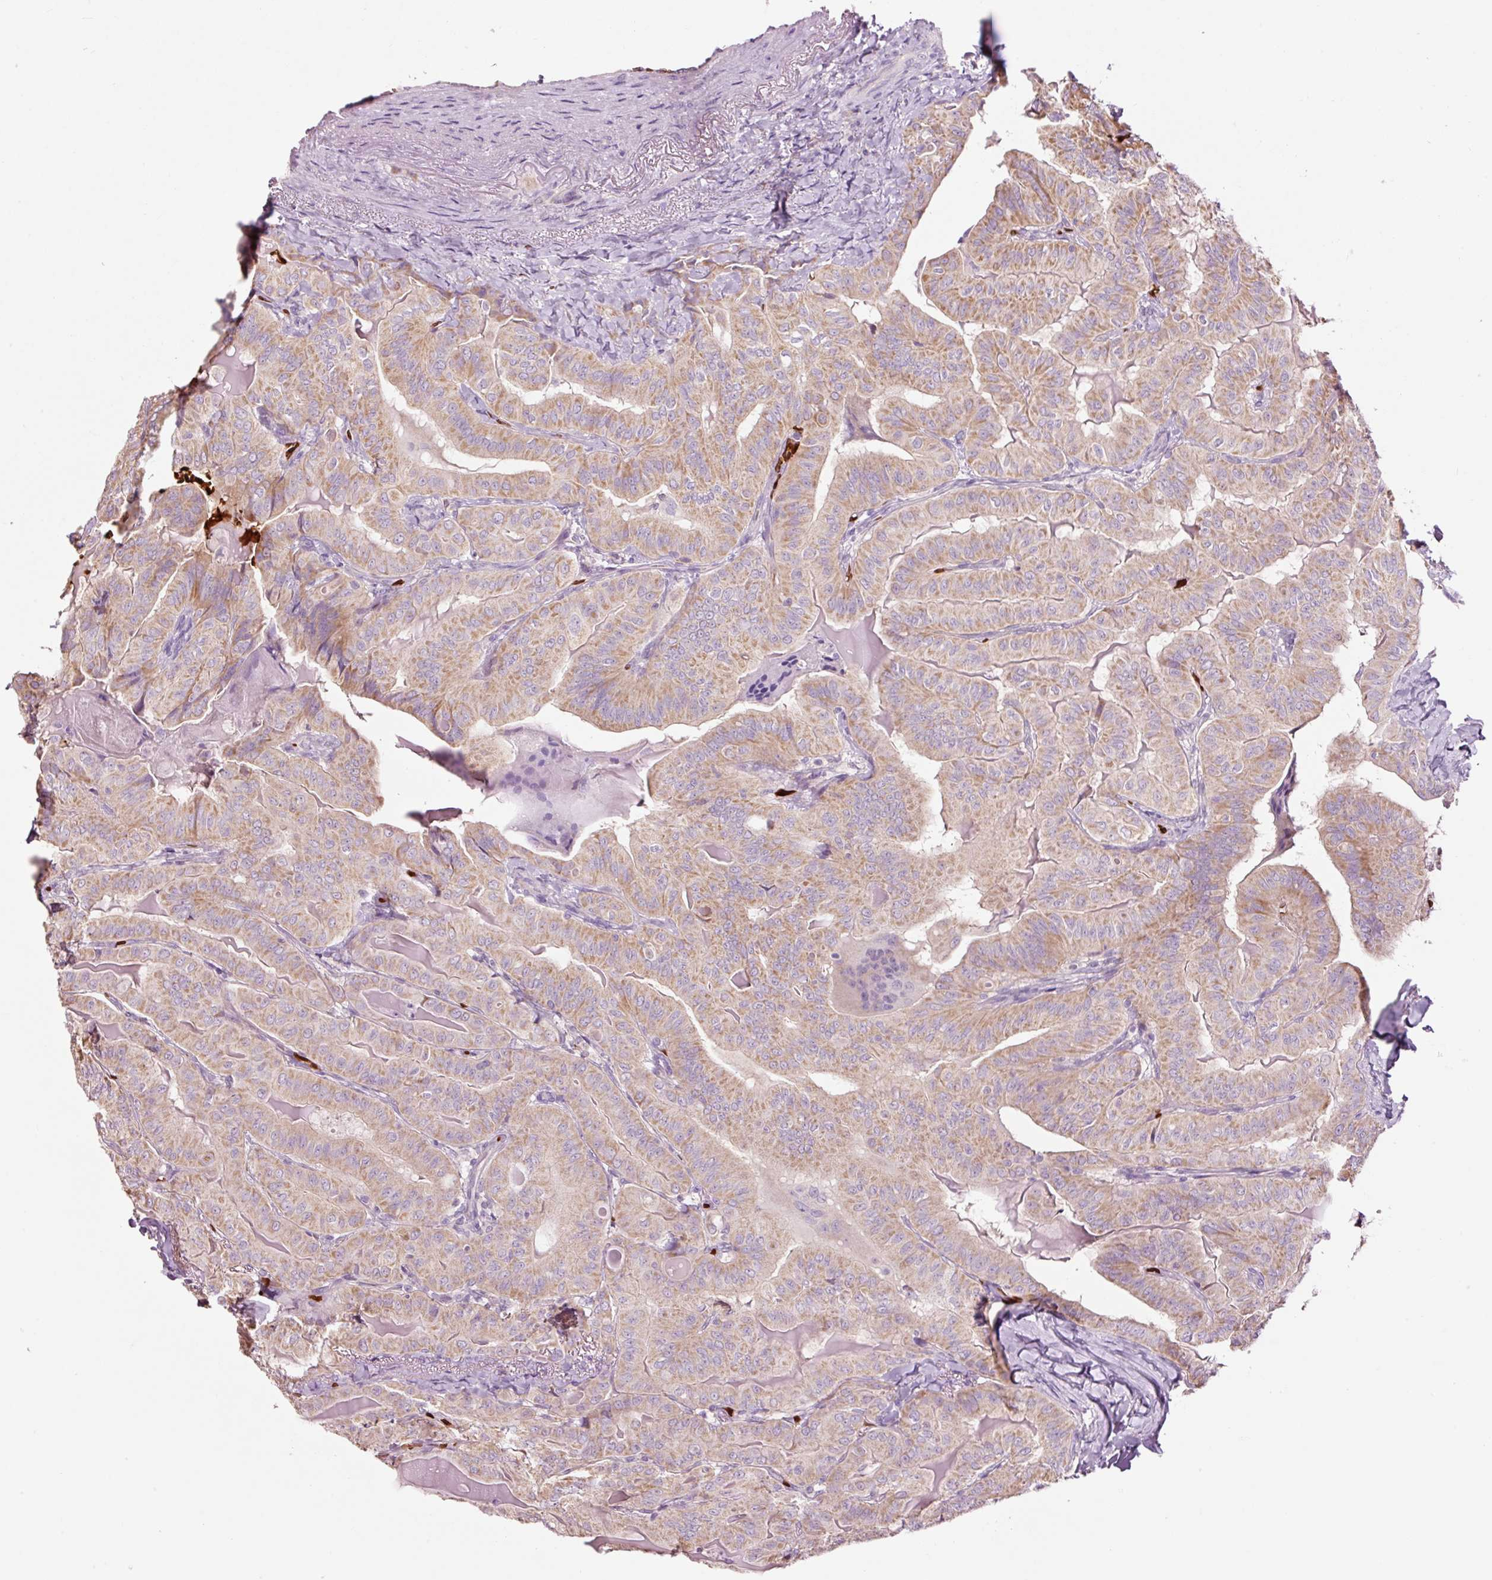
{"staining": {"intensity": "moderate", "quantity": ">75%", "location": "cytoplasmic/membranous"}, "tissue": "thyroid cancer", "cell_type": "Tumor cells", "image_type": "cancer", "snomed": [{"axis": "morphology", "description": "Papillary adenocarcinoma, NOS"}, {"axis": "topography", "description": "Thyroid gland"}], "caption": "Immunohistochemical staining of thyroid cancer displays medium levels of moderate cytoplasmic/membranous positivity in approximately >75% of tumor cells. The staining was performed using DAB, with brown indicating positive protein expression. Nuclei are stained blue with hematoxylin.", "gene": "LDHAL6B", "patient": {"sex": "female", "age": 68}}